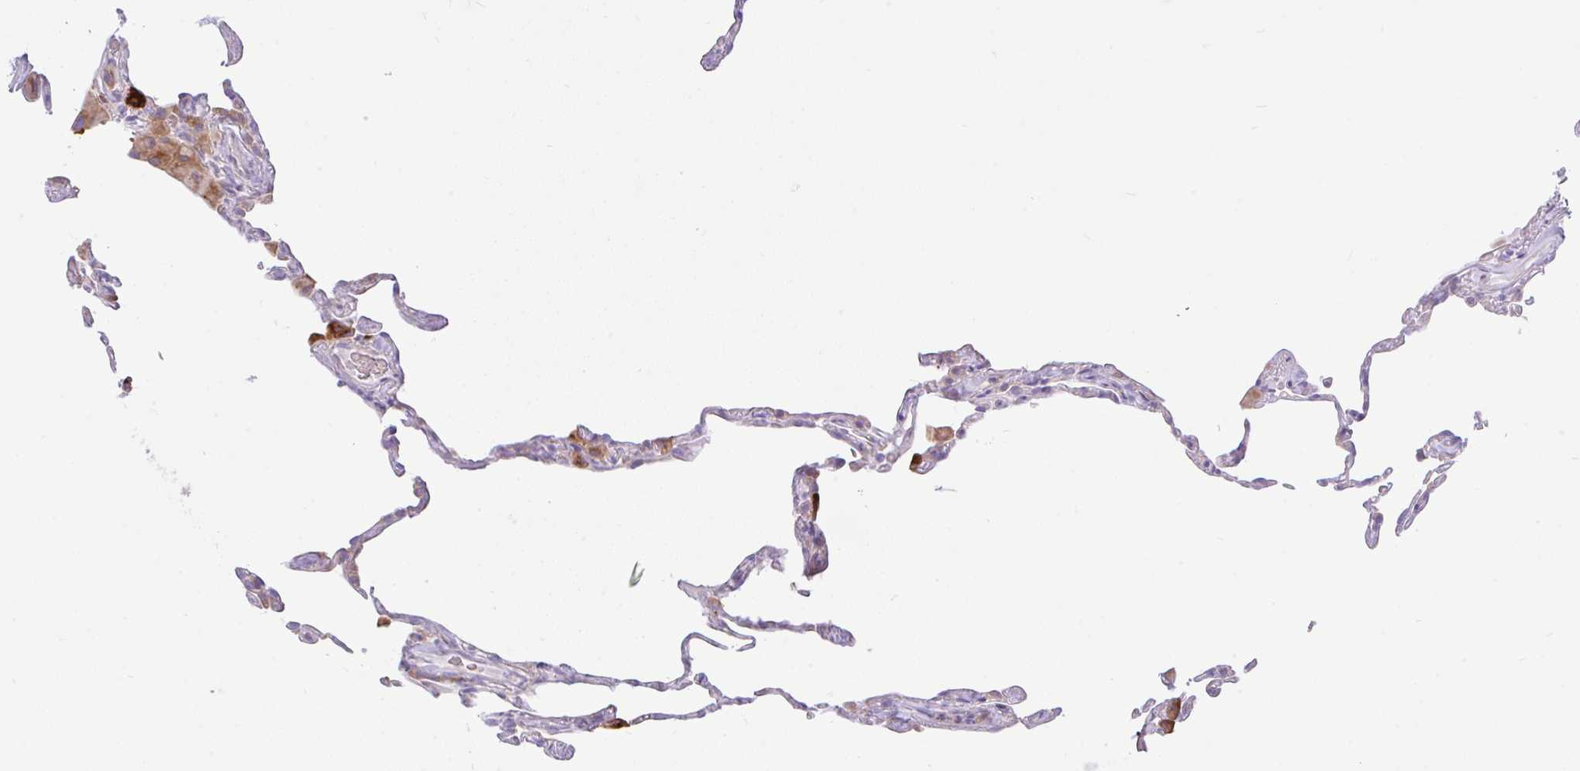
{"staining": {"intensity": "moderate", "quantity": "<25%", "location": "cytoplasmic/membranous"}, "tissue": "lung", "cell_type": "Alveolar cells", "image_type": "normal", "snomed": [{"axis": "morphology", "description": "Normal tissue, NOS"}, {"axis": "topography", "description": "Lung"}], "caption": "Immunohistochemistry micrograph of unremarkable human lung stained for a protein (brown), which demonstrates low levels of moderate cytoplasmic/membranous staining in approximately <25% of alveolar cells.", "gene": "EEF1A1", "patient": {"sex": "female", "age": 57}}